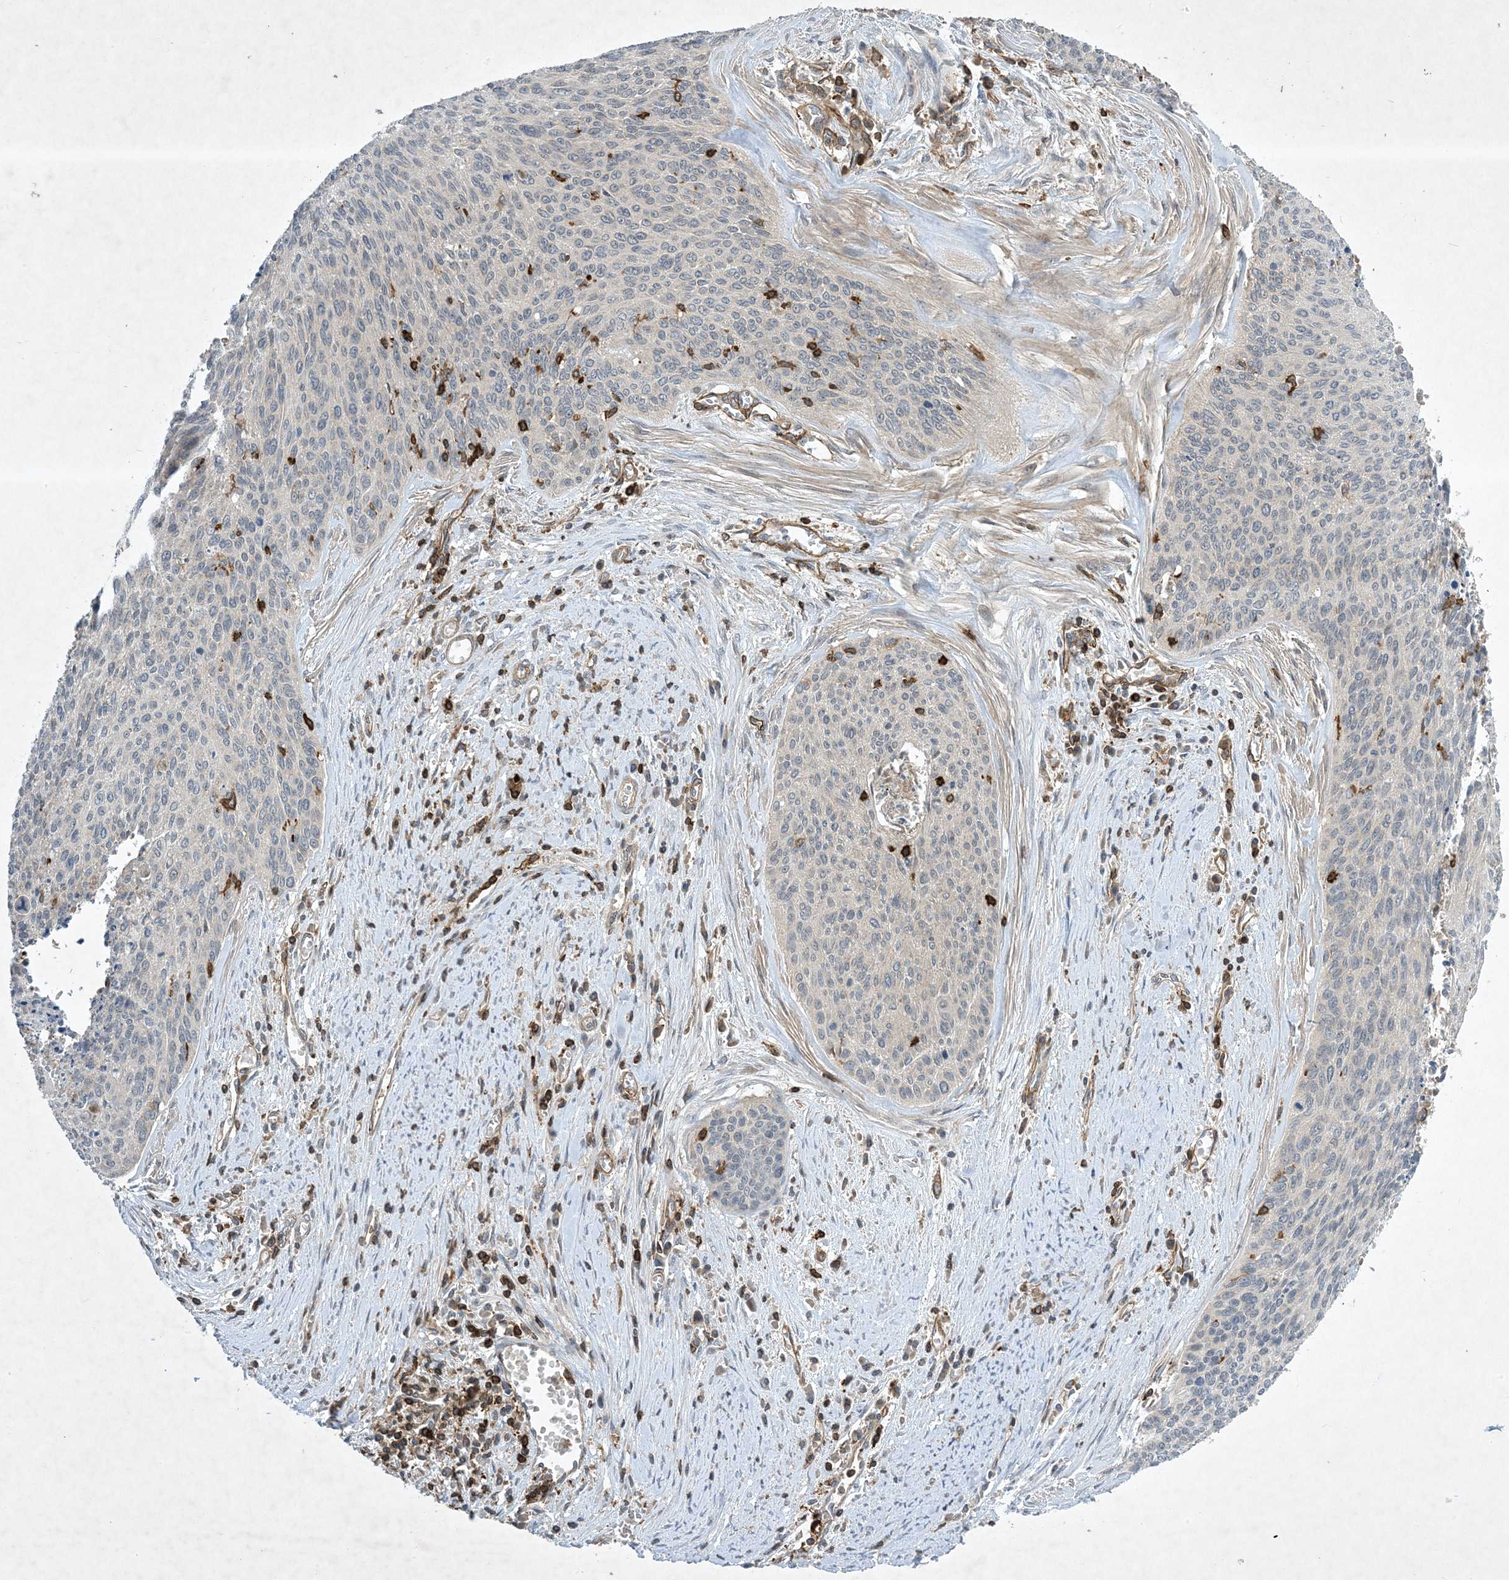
{"staining": {"intensity": "negative", "quantity": "none", "location": "none"}, "tissue": "cervical cancer", "cell_type": "Tumor cells", "image_type": "cancer", "snomed": [{"axis": "morphology", "description": "Squamous cell carcinoma, NOS"}, {"axis": "topography", "description": "Cervix"}], "caption": "Tumor cells show no significant expression in cervical cancer (squamous cell carcinoma).", "gene": "AK9", "patient": {"sex": "female", "age": 55}}